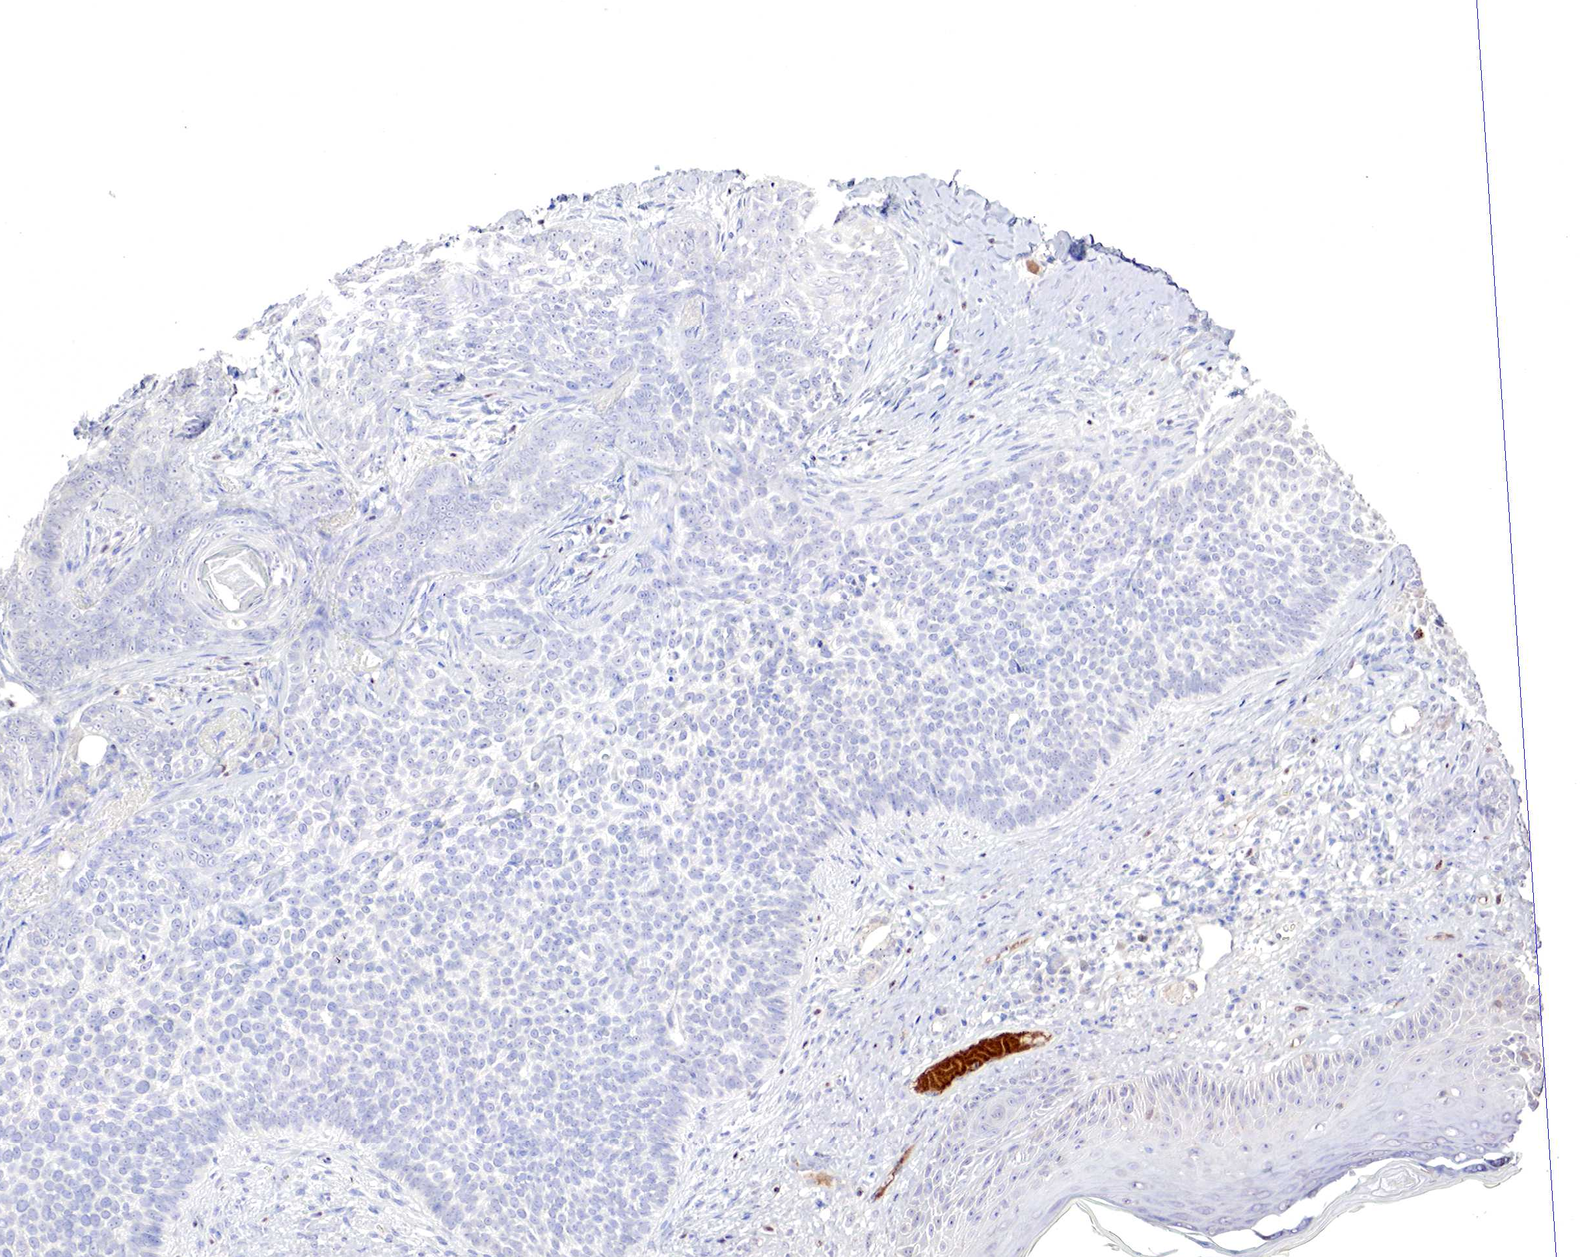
{"staining": {"intensity": "negative", "quantity": "none", "location": "none"}, "tissue": "skin cancer", "cell_type": "Tumor cells", "image_type": "cancer", "snomed": [{"axis": "morphology", "description": "Basal cell carcinoma"}, {"axis": "topography", "description": "Skin"}], "caption": "Image shows no protein expression in tumor cells of skin cancer (basal cell carcinoma) tissue.", "gene": "GATA1", "patient": {"sex": "male", "age": 89}}